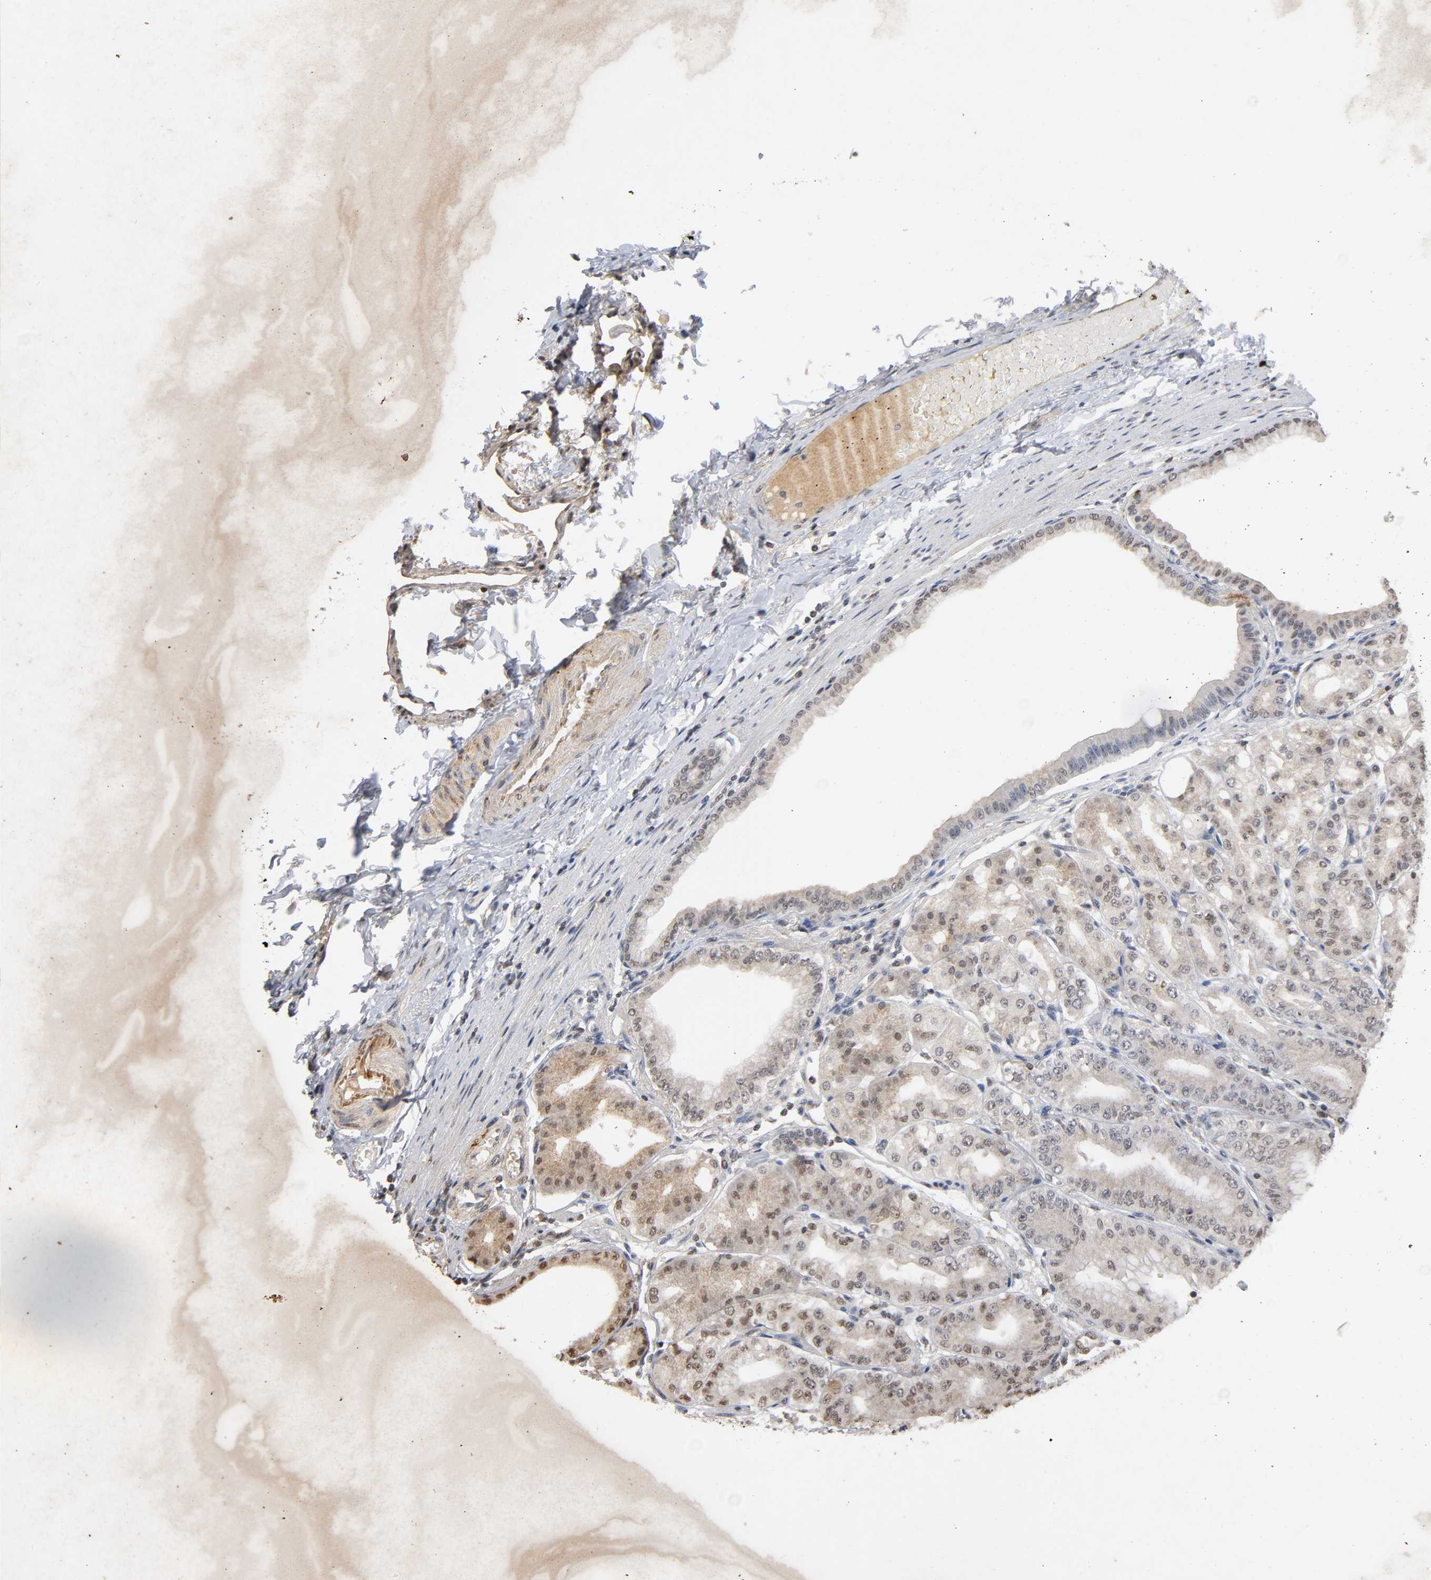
{"staining": {"intensity": "moderate", "quantity": ">75%", "location": "cytoplasmic/membranous"}, "tissue": "stomach", "cell_type": "Glandular cells", "image_type": "normal", "snomed": [{"axis": "morphology", "description": "Normal tissue, NOS"}, {"axis": "topography", "description": "Stomach, lower"}], "caption": "Moderate cytoplasmic/membranous protein staining is appreciated in approximately >75% of glandular cells in stomach. The staining was performed using DAB (3,3'-diaminobenzidine), with brown indicating positive protein expression. Nuclei are stained blue with hematoxylin.", "gene": "IKBKB", "patient": {"sex": "male", "age": 71}}